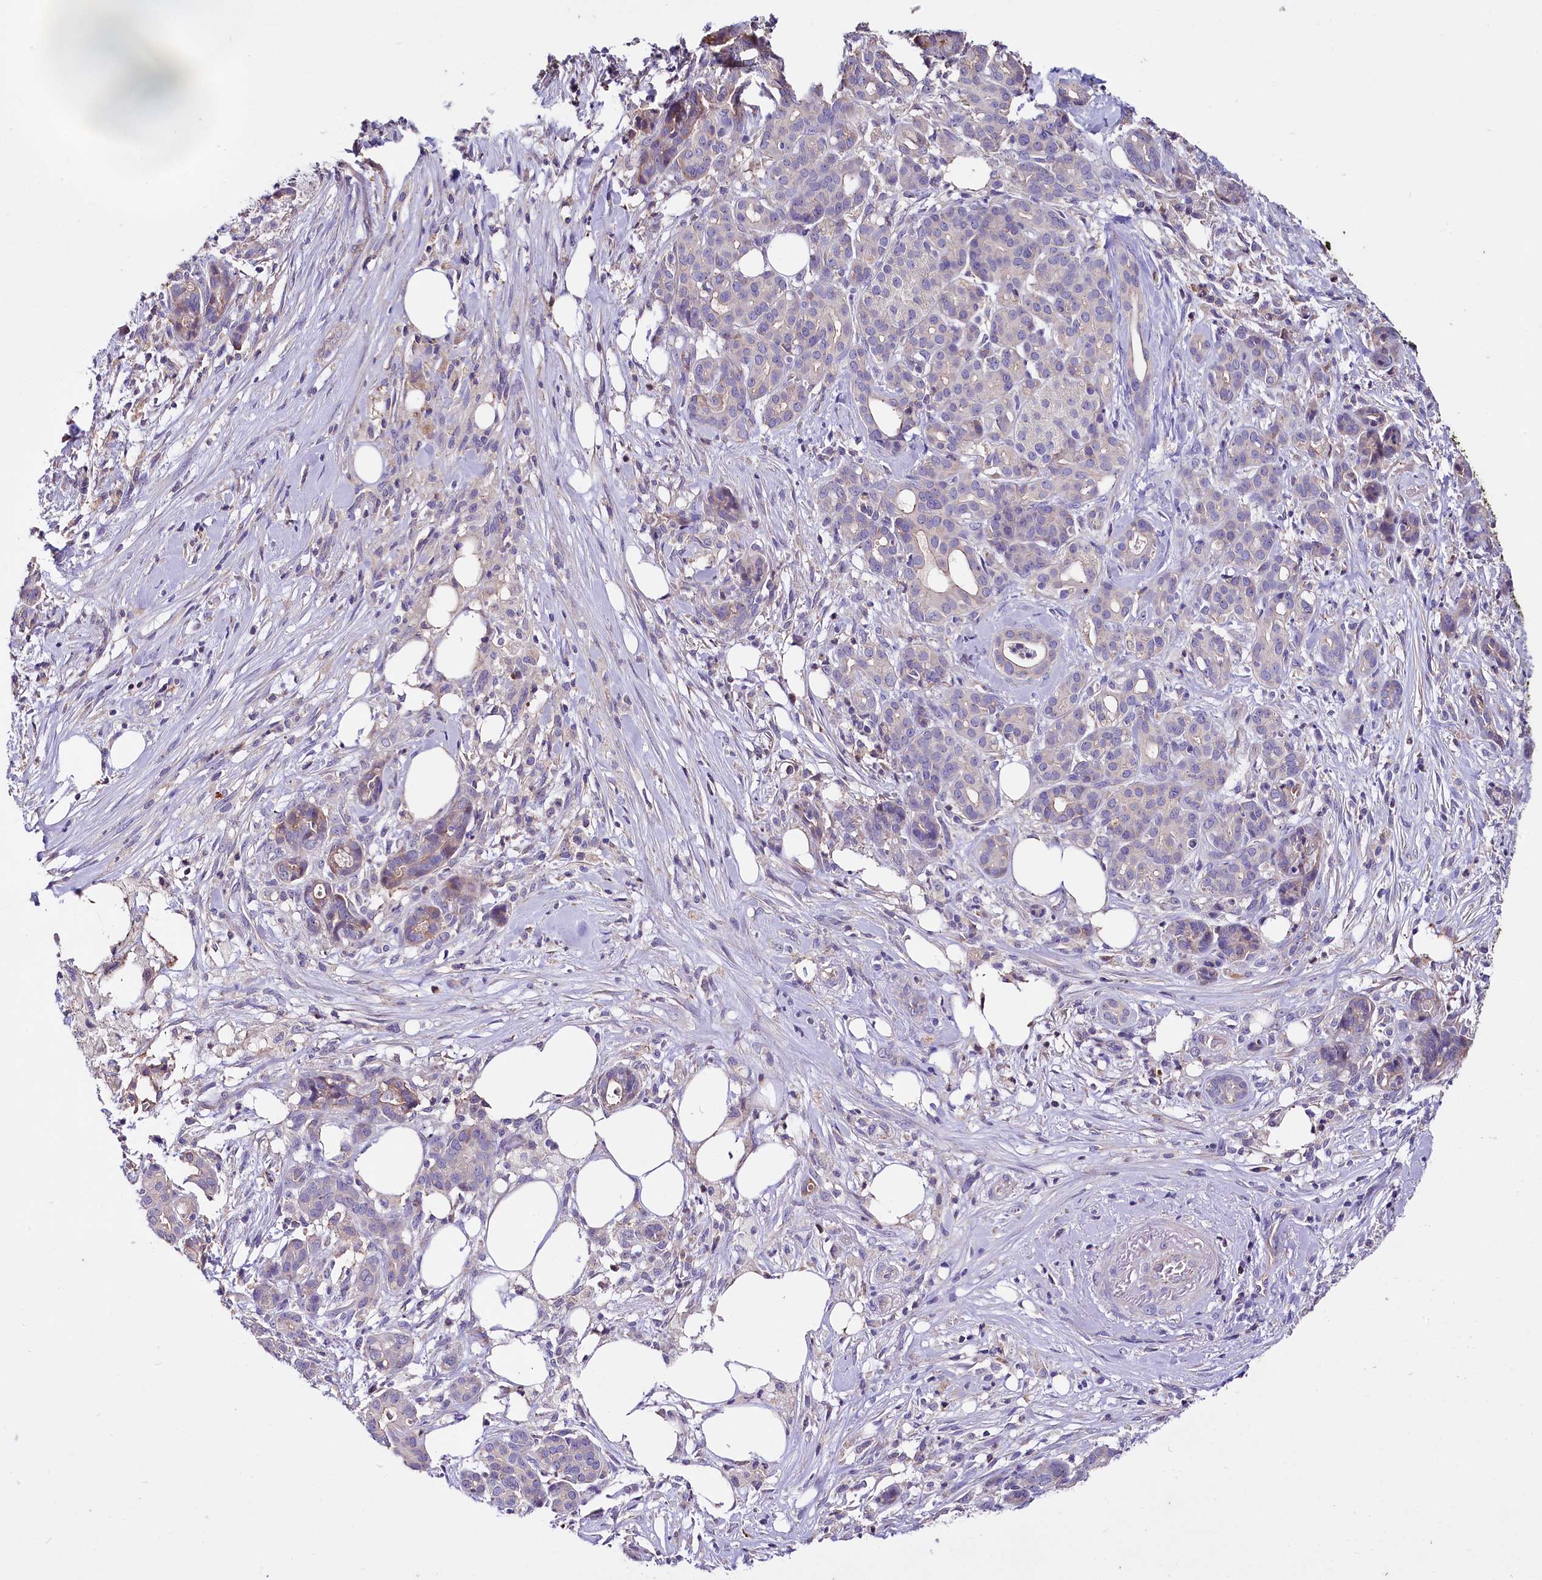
{"staining": {"intensity": "weak", "quantity": "<25%", "location": "cytoplasmic/membranous"}, "tissue": "pancreatic cancer", "cell_type": "Tumor cells", "image_type": "cancer", "snomed": [{"axis": "morphology", "description": "Adenocarcinoma, NOS"}, {"axis": "topography", "description": "Pancreas"}], "caption": "This is a image of immunohistochemistry (IHC) staining of pancreatic adenocarcinoma, which shows no expression in tumor cells.", "gene": "RPUSD3", "patient": {"sex": "female", "age": 66}}